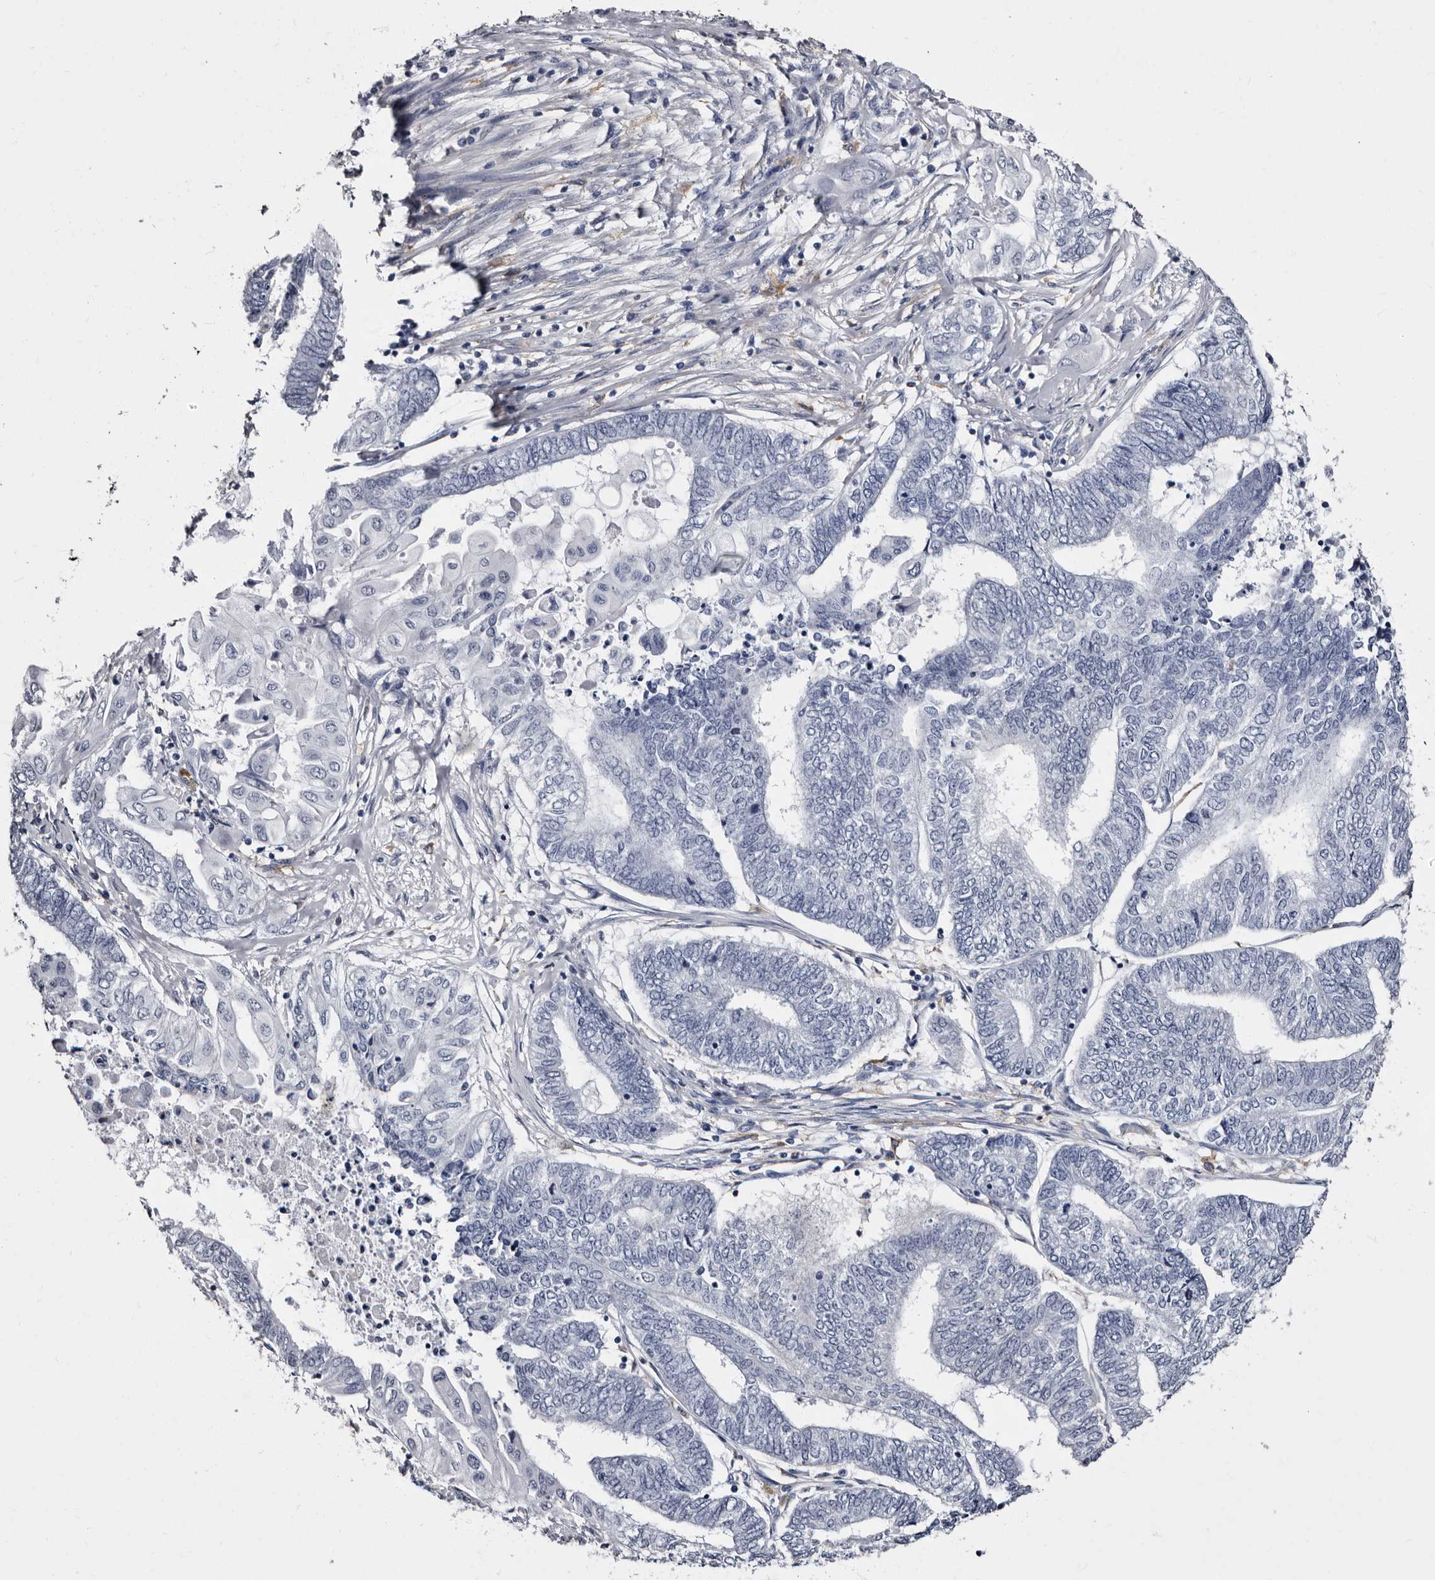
{"staining": {"intensity": "negative", "quantity": "none", "location": "none"}, "tissue": "endometrial cancer", "cell_type": "Tumor cells", "image_type": "cancer", "snomed": [{"axis": "morphology", "description": "Adenocarcinoma, NOS"}, {"axis": "topography", "description": "Uterus"}, {"axis": "topography", "description": "Endometrium"}], "caption": "This is an immunohistochemistry (IHC) image of human endometrial adenocarcinoma. There is no staining in tumor cells.", "gene": "EPB41L3", "patient": {"sex": "female", "age": 70}}